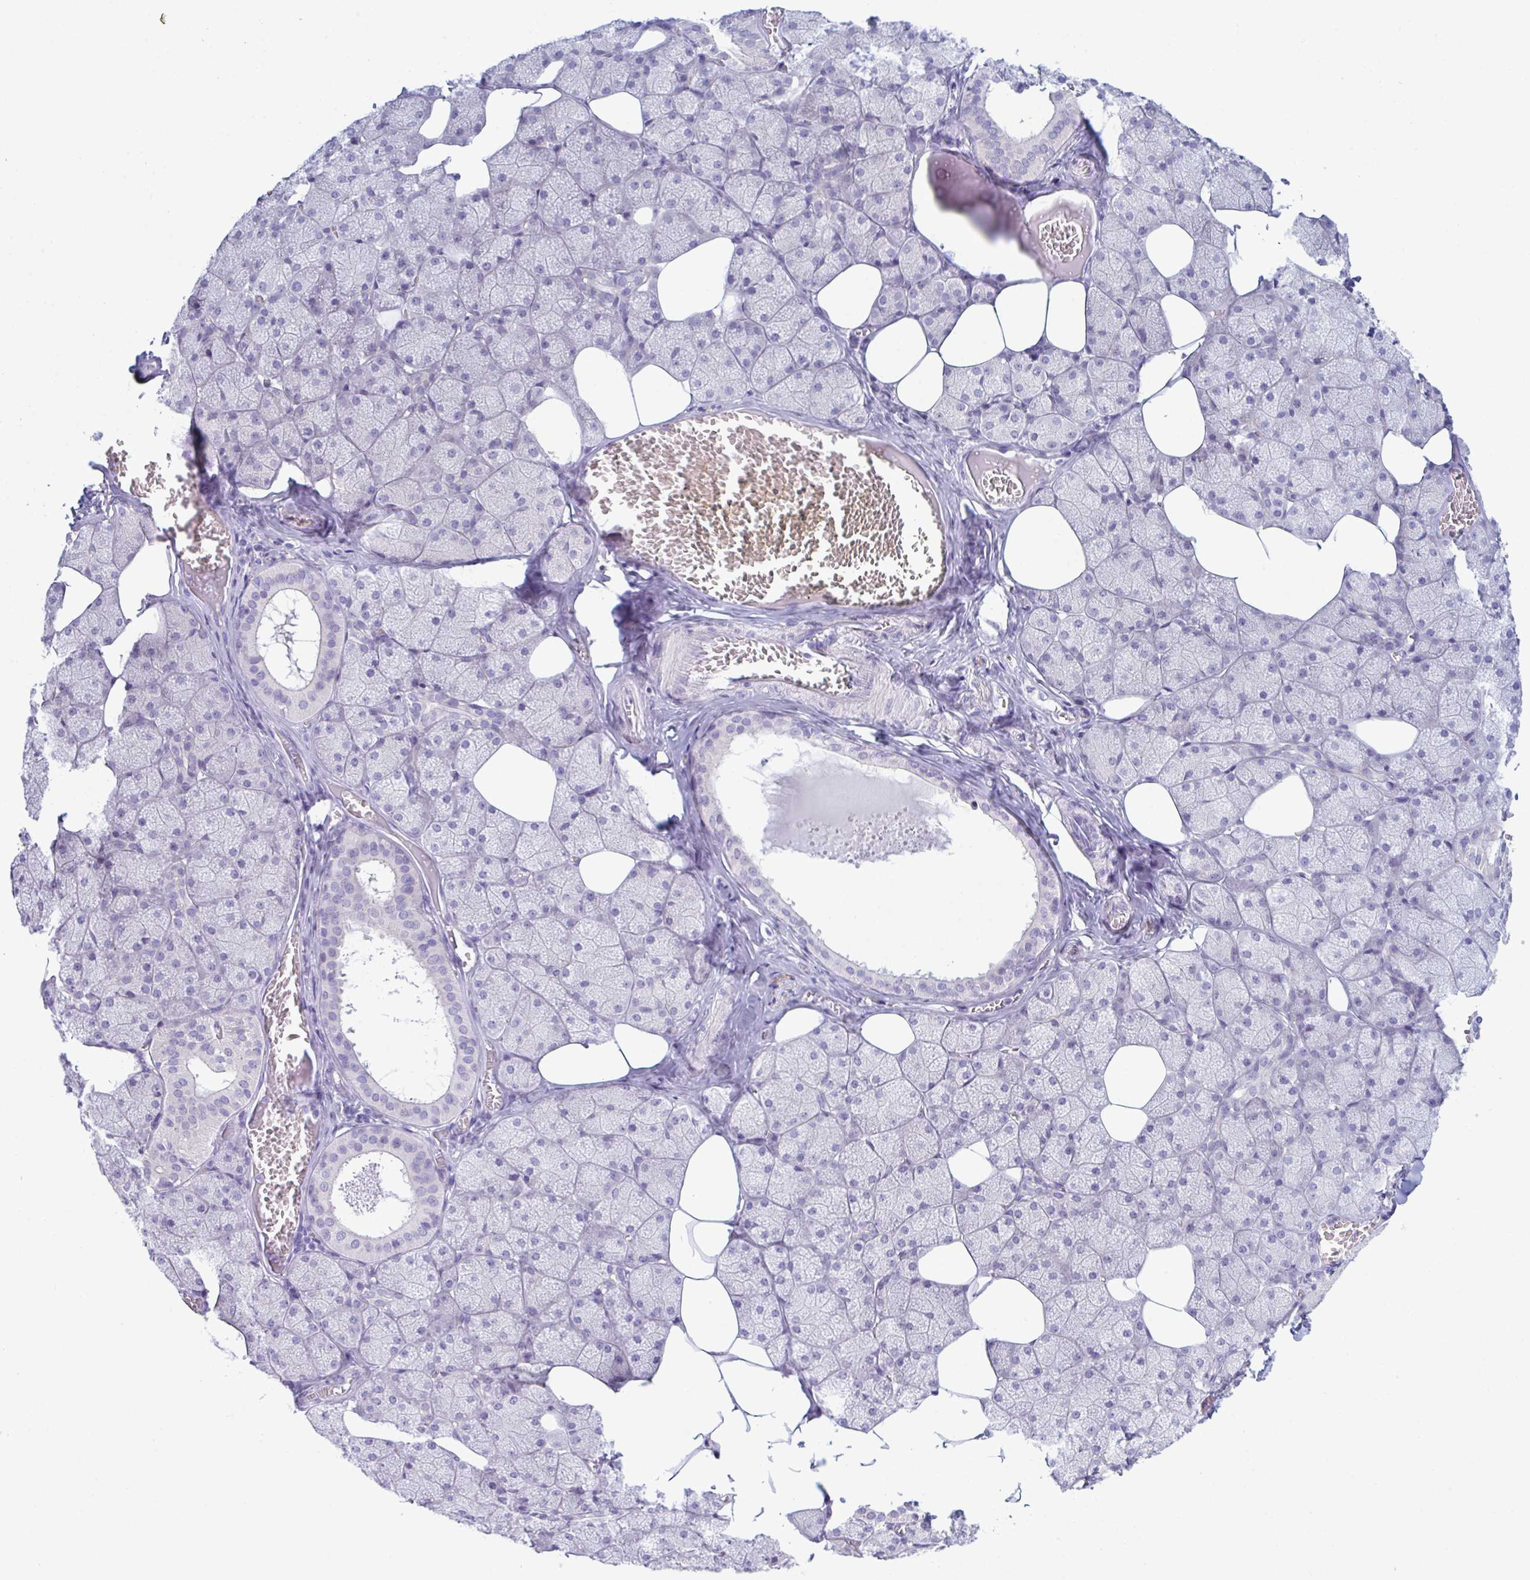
{"staining": {"intensity": "negative", "quantity": "none", "location": "none"}, "tissue": "salivary gland", "cell_type": "Glandular cells", "image_type": "normal", "snomed": [{"axis": "morphology", "description": "Normal tissue, NOS"}, {"axis": "topography", "description": "Salivary gland"}, {"axis": "topography", "description": "Peripheral nerve tissue"}], "caption": "Immunohistochemistry (IHC) of unremarkable human salivary gland displays no expression in glandular cells.", "gene": "NAA30", "patient": {"sex": "male", "age": 38}}